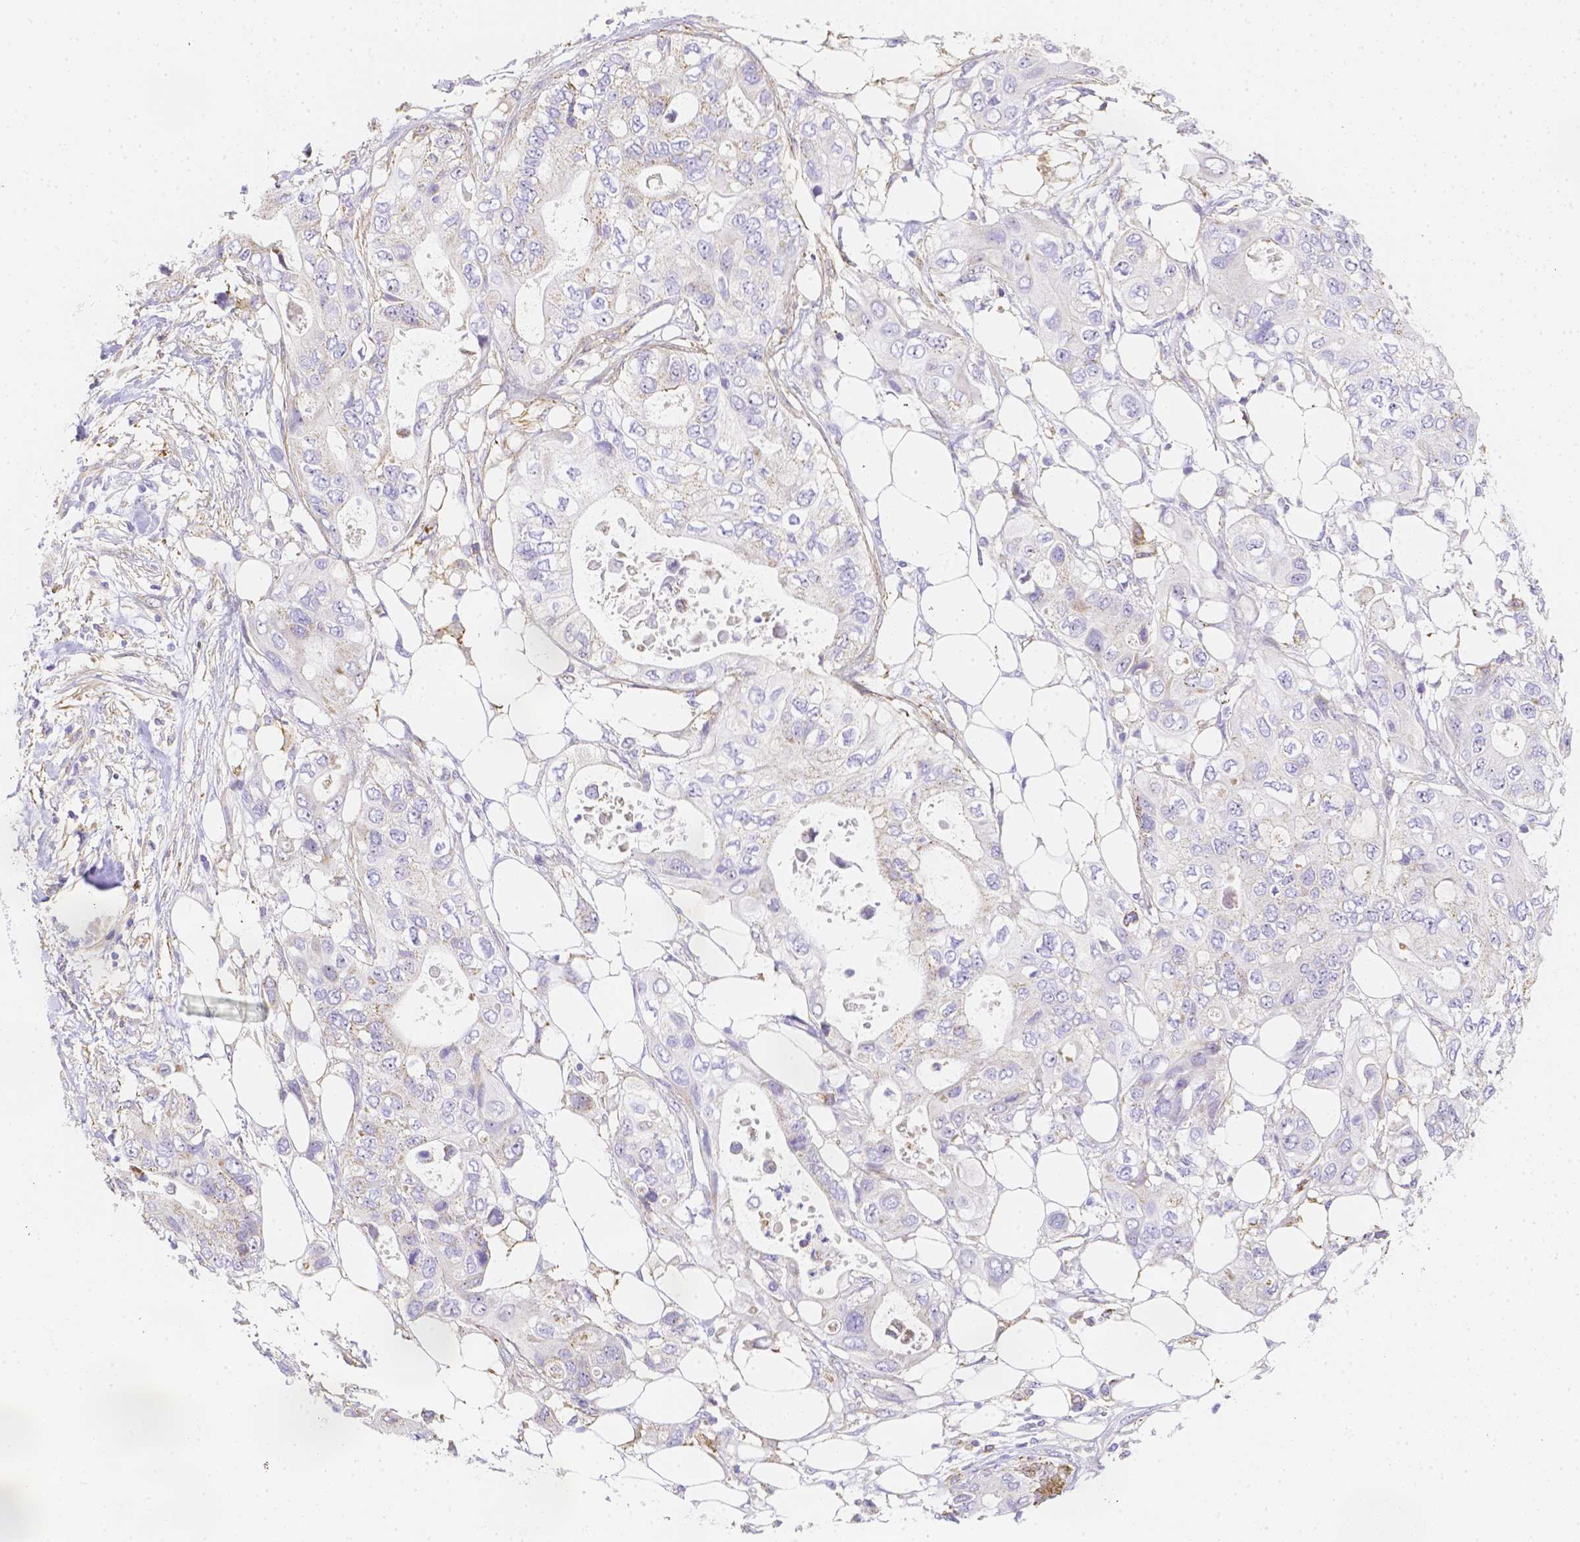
{"staining": {"intensity": "negative", "quantity": "none", "location": "none"}, "tissue": "pancreatic cancer", "cell_type": "Tumor cells", "image_type": "cancer", "snomed": [{"axis": "morphology", "description": "Adenocarcinoma, NOS"}, {"axis": "topography", "description": "Pancreas"}], "caption": "High magnification brightfield microscopy of pancreatic adenocarcinoma stained with DAB (brown) and counterstained with hematoxylin (blue): tumor cells show no significant staining.", "gene": "ASAH2", "patient": {"sex": "female", "age": 63}}